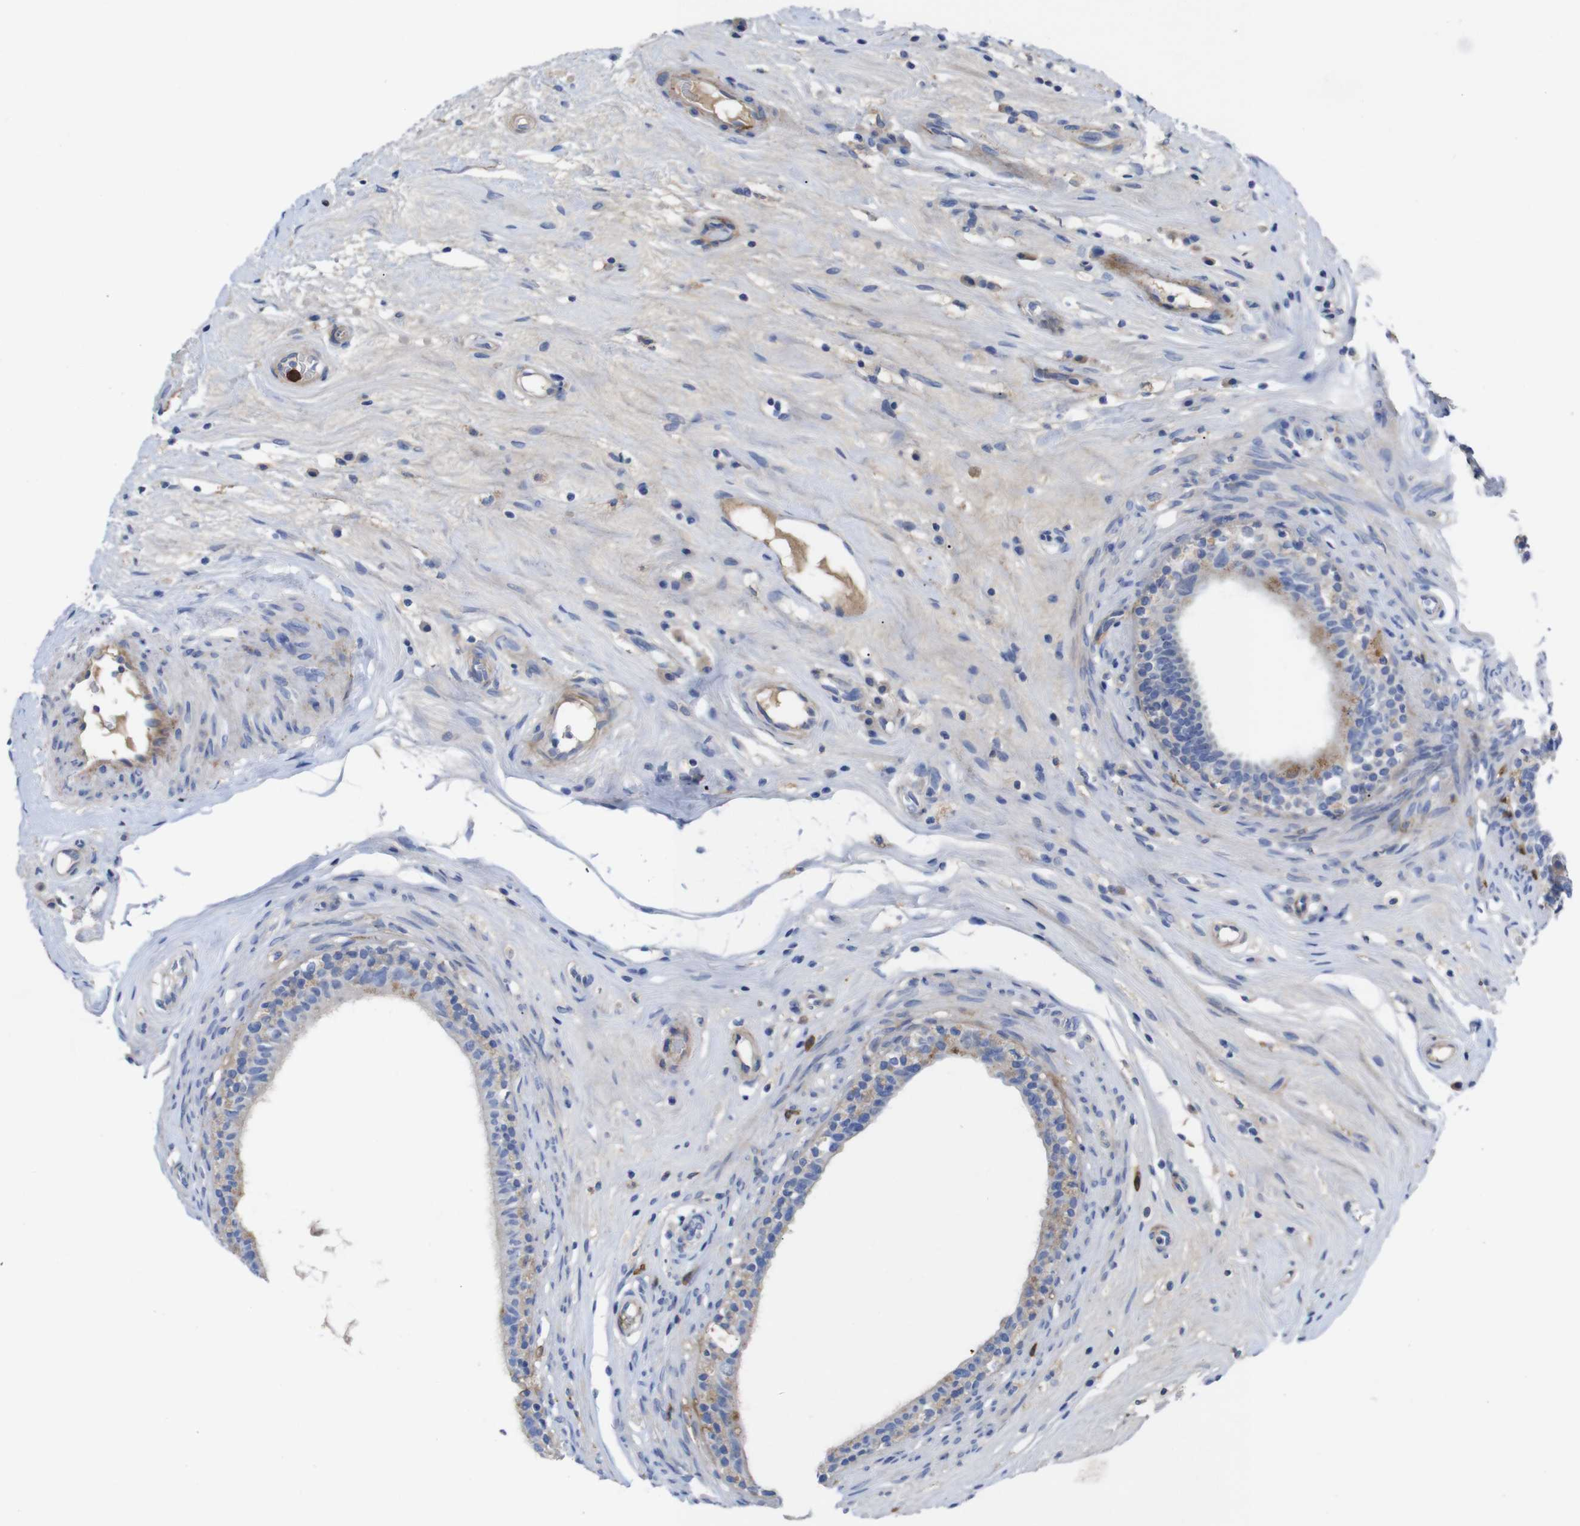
{"staining": {"intensity": "weak", "quantity": "<25%", "location": "cytoplasmic/membranous"}, "tissue": "epididymis", "cell_type": "Glandular cells", "image_type": "normal", "snomed": [{"axis": "morphology", "description": "Normal tissue, NOS"}, {"axis": "morphology", "description": "Inflammation, NOS"}, {"axis": "topography", "description": "Epididymis"}], "caption": "Image shows no significant protein staining in glandular cells of benign epididymis.", "gene": "C5AR1", "patient": {"sex": "male", "age": 84}}